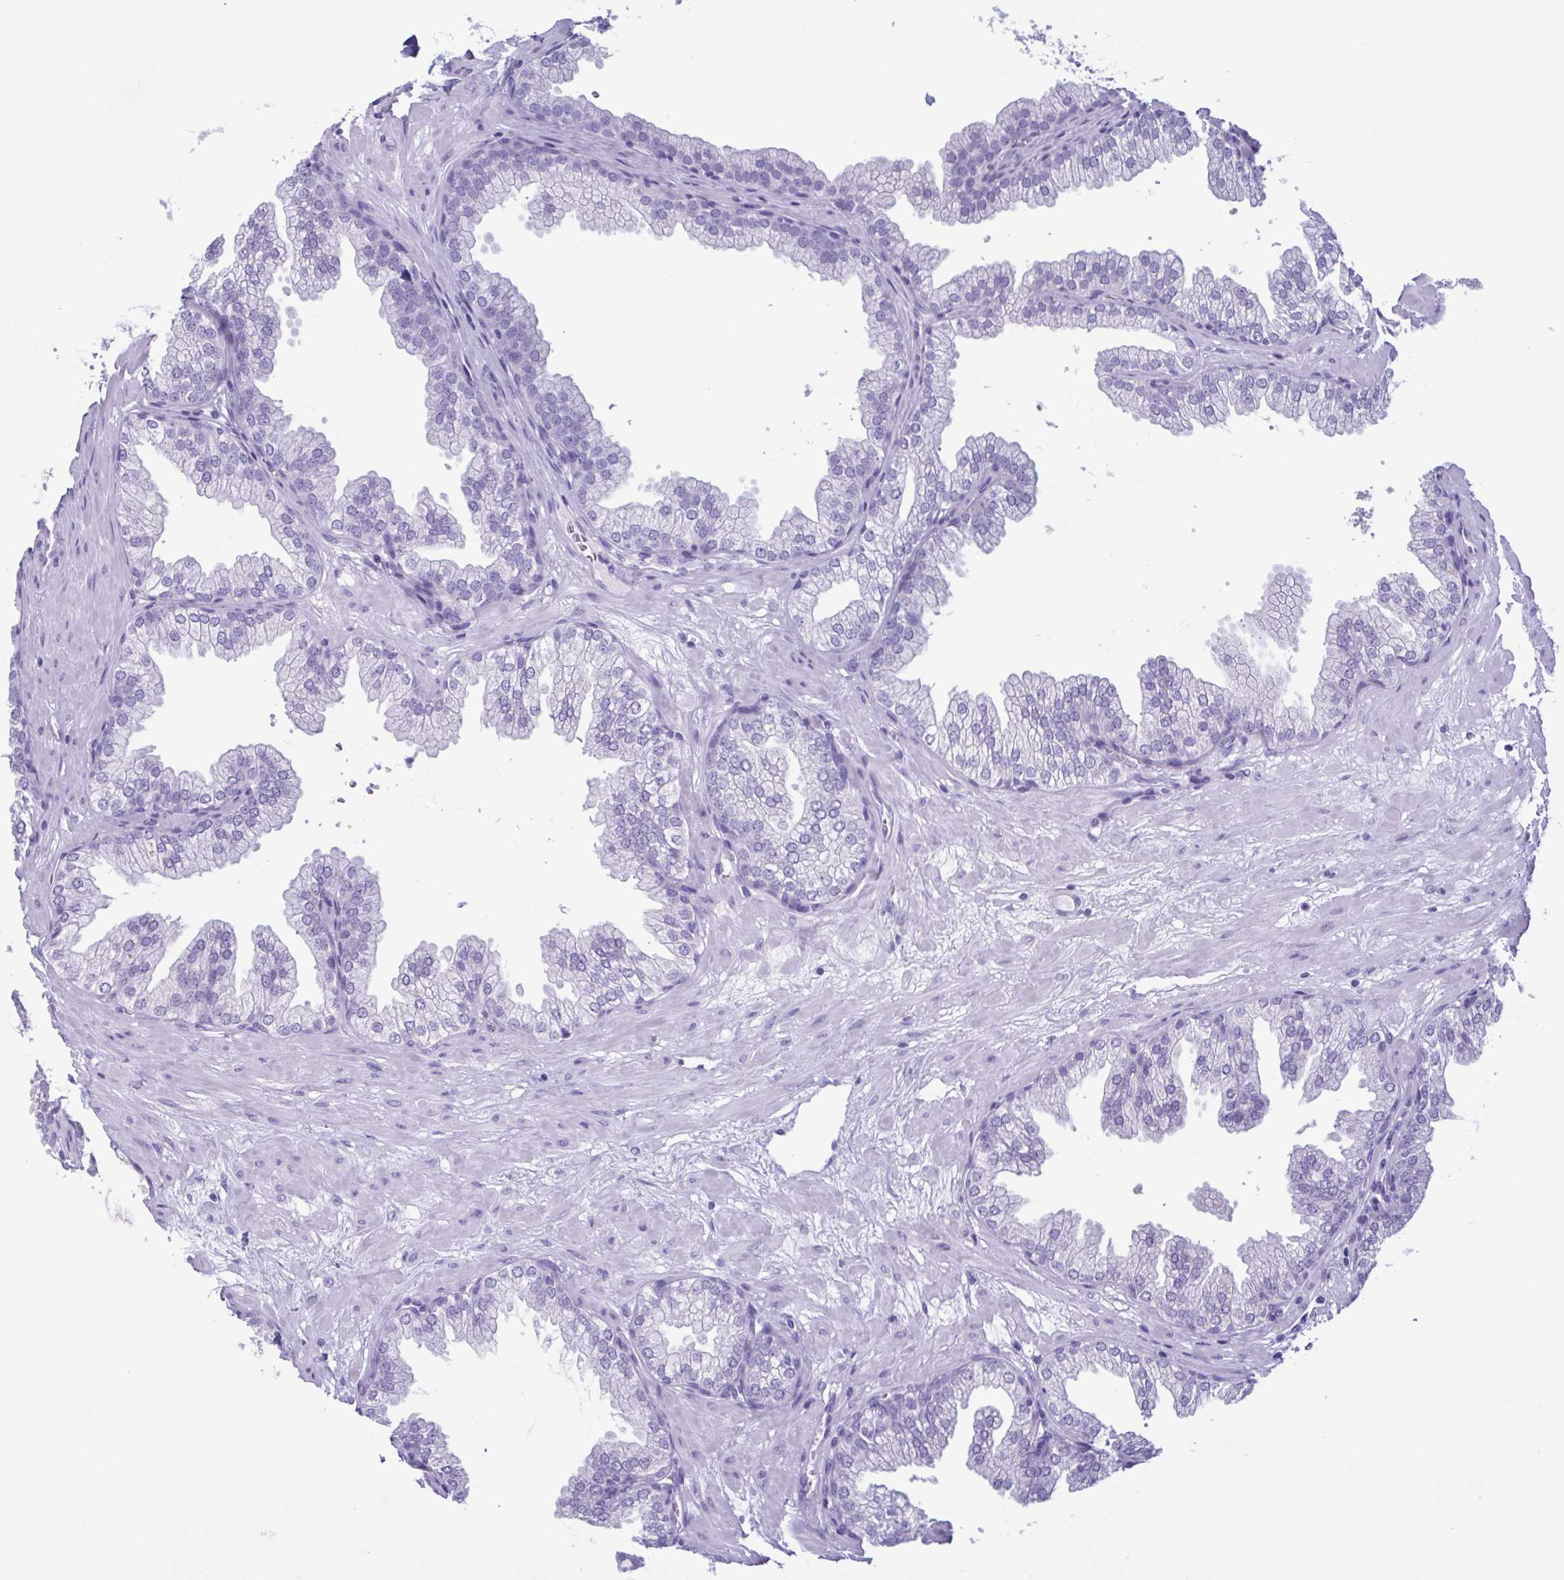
{"staining": {"intensity": "negative", "quantity": "none", "location": "none"}, "tissue": "prostate", "cell_type": "Glandular cells", "image_type": "normal", "snomed": [{"axis": "morphology", "description": "Normal tissue, NOS"}, {"axis": "topography", "description": "Prostate"}], "caption": "This micrograph is of normal prostate stained with immunohistochemistry (IHC) to label a protein in brown with the nuclei are counter-stained blue. There is no expression in glandular cells.", "gene": "LTF", "patient": {"sex": "male", "age": 37}}